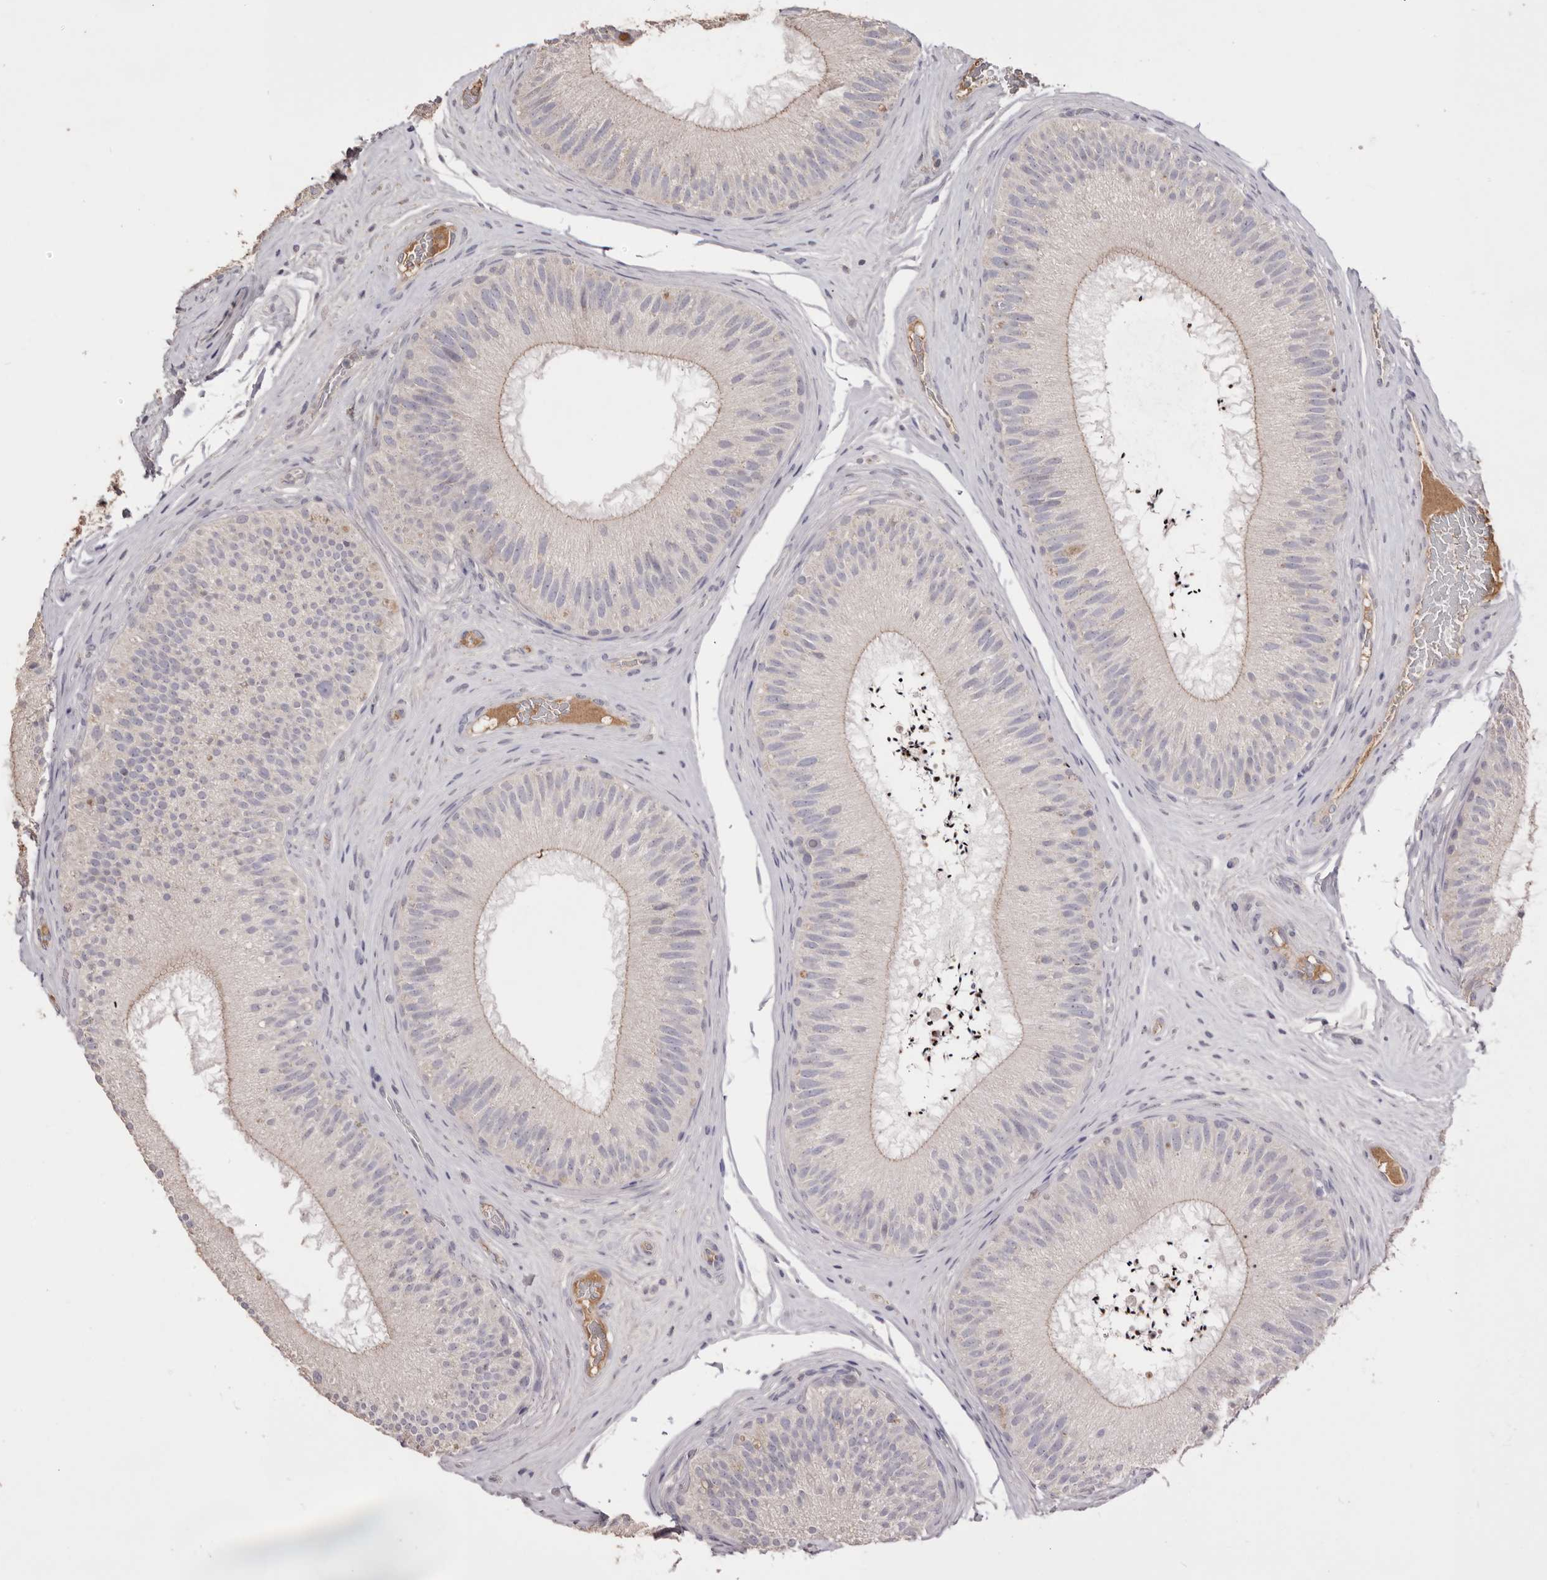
{"staining": {"intensity": "weak", "quantity": "25%-75%", "location": "cytoplasmic/membranous"}, "tissue": "epididymis", "cell_type": "Glandular cells", "image_type": "normal", "snomed": [{"axis": "morphology", "description": "Normal tissue, NOS"}, {"axis": "topography", "description": "Epididymis"}], "caption": "Human epididymis stained with a brown dye displays weak cytoplasmic/membranous positive staining in about 25%-75% of glandular cells.", "gene": "HCAR2", "patient": {"sex": "male", "age": 45}}